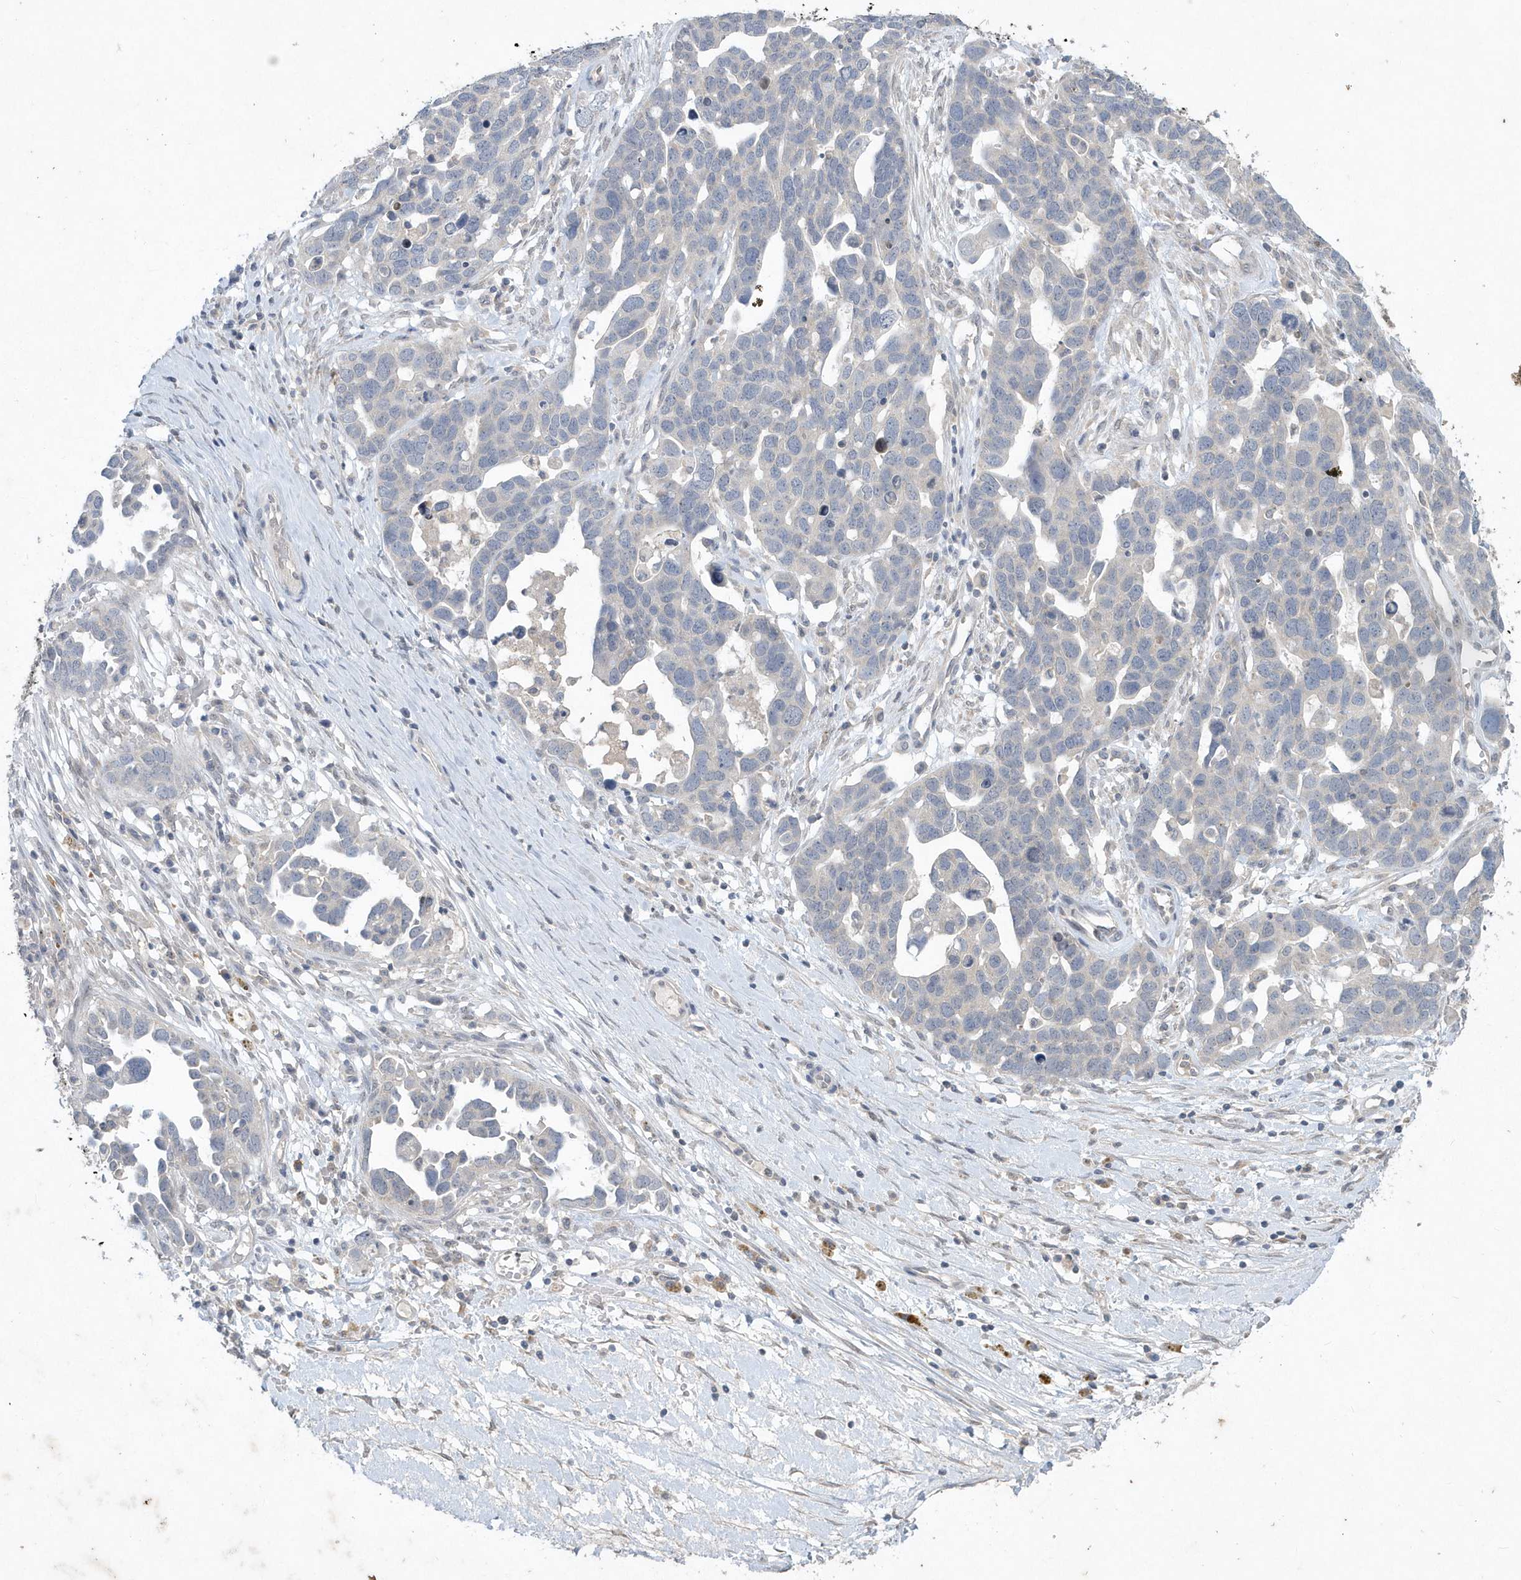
{"staining": {"intensity": "negative", "quantity": "none", "location": "none"}, "tissue": "ovarian cancer", "cell_type": "Tumor cells", "image_type": "cancer", "snomed": [{"axis": "morphology", "description": "Cystadenocarcinoma, serous, NOS"}, {"axis": "topography", "description": "Ovary"}], "caption": "The micrograph displays no staining of tumor cells in ovarian cancer (serous cystadenocarcinoma). The staining was performed using DAB to visualize the protein expression in brown, while the nuclei were stained in blue with hematoxylin (Magnification: 20x).", "gene": "AKR7A2", "patient": {"sex": "female", "age": 54}}